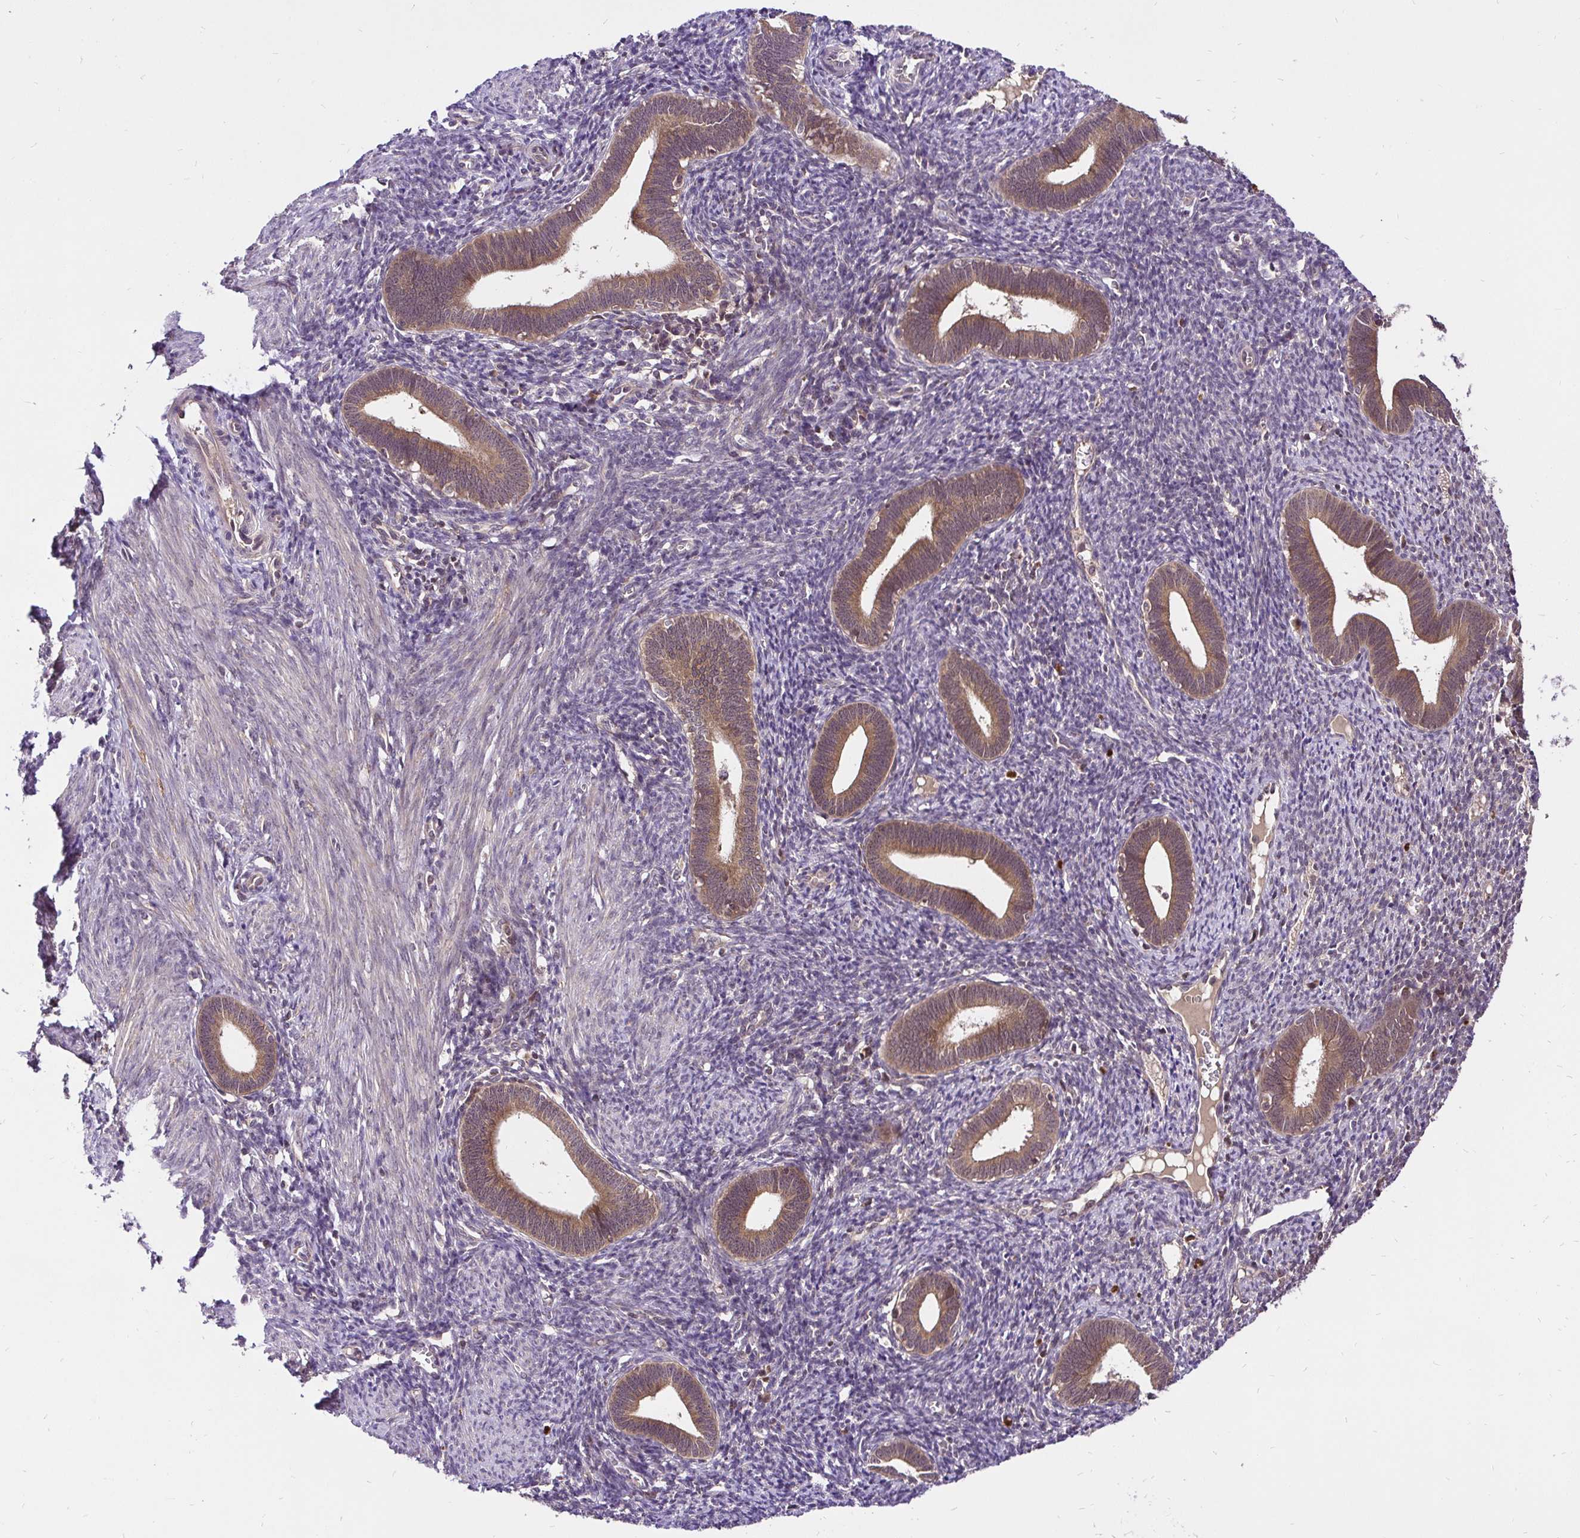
{"staining": {"intensity": "negative", "quantity": "none", "location": "none"}, "tissue": "endometrium", "cell_type": "Cells in endometrial stroma", "image_type": "normal", "snomed": [{"axis": "morphology", "description": "Normal tissue, NOS"}, {"axis": "topography", "description": "Endometrium"}], "caption": "IHC micrograph of unremarkable endometrium stained for a protein (brown), which demonstrates no positivity in cells in endometrial stroma. The staining is performed using DAB (3,3'-diaminobenzidine) brown chromogen with nuclei counter-stained in using hematoxylin.", "gene": "UBE2M", "patient": {"sex": "female", "age": 41}}